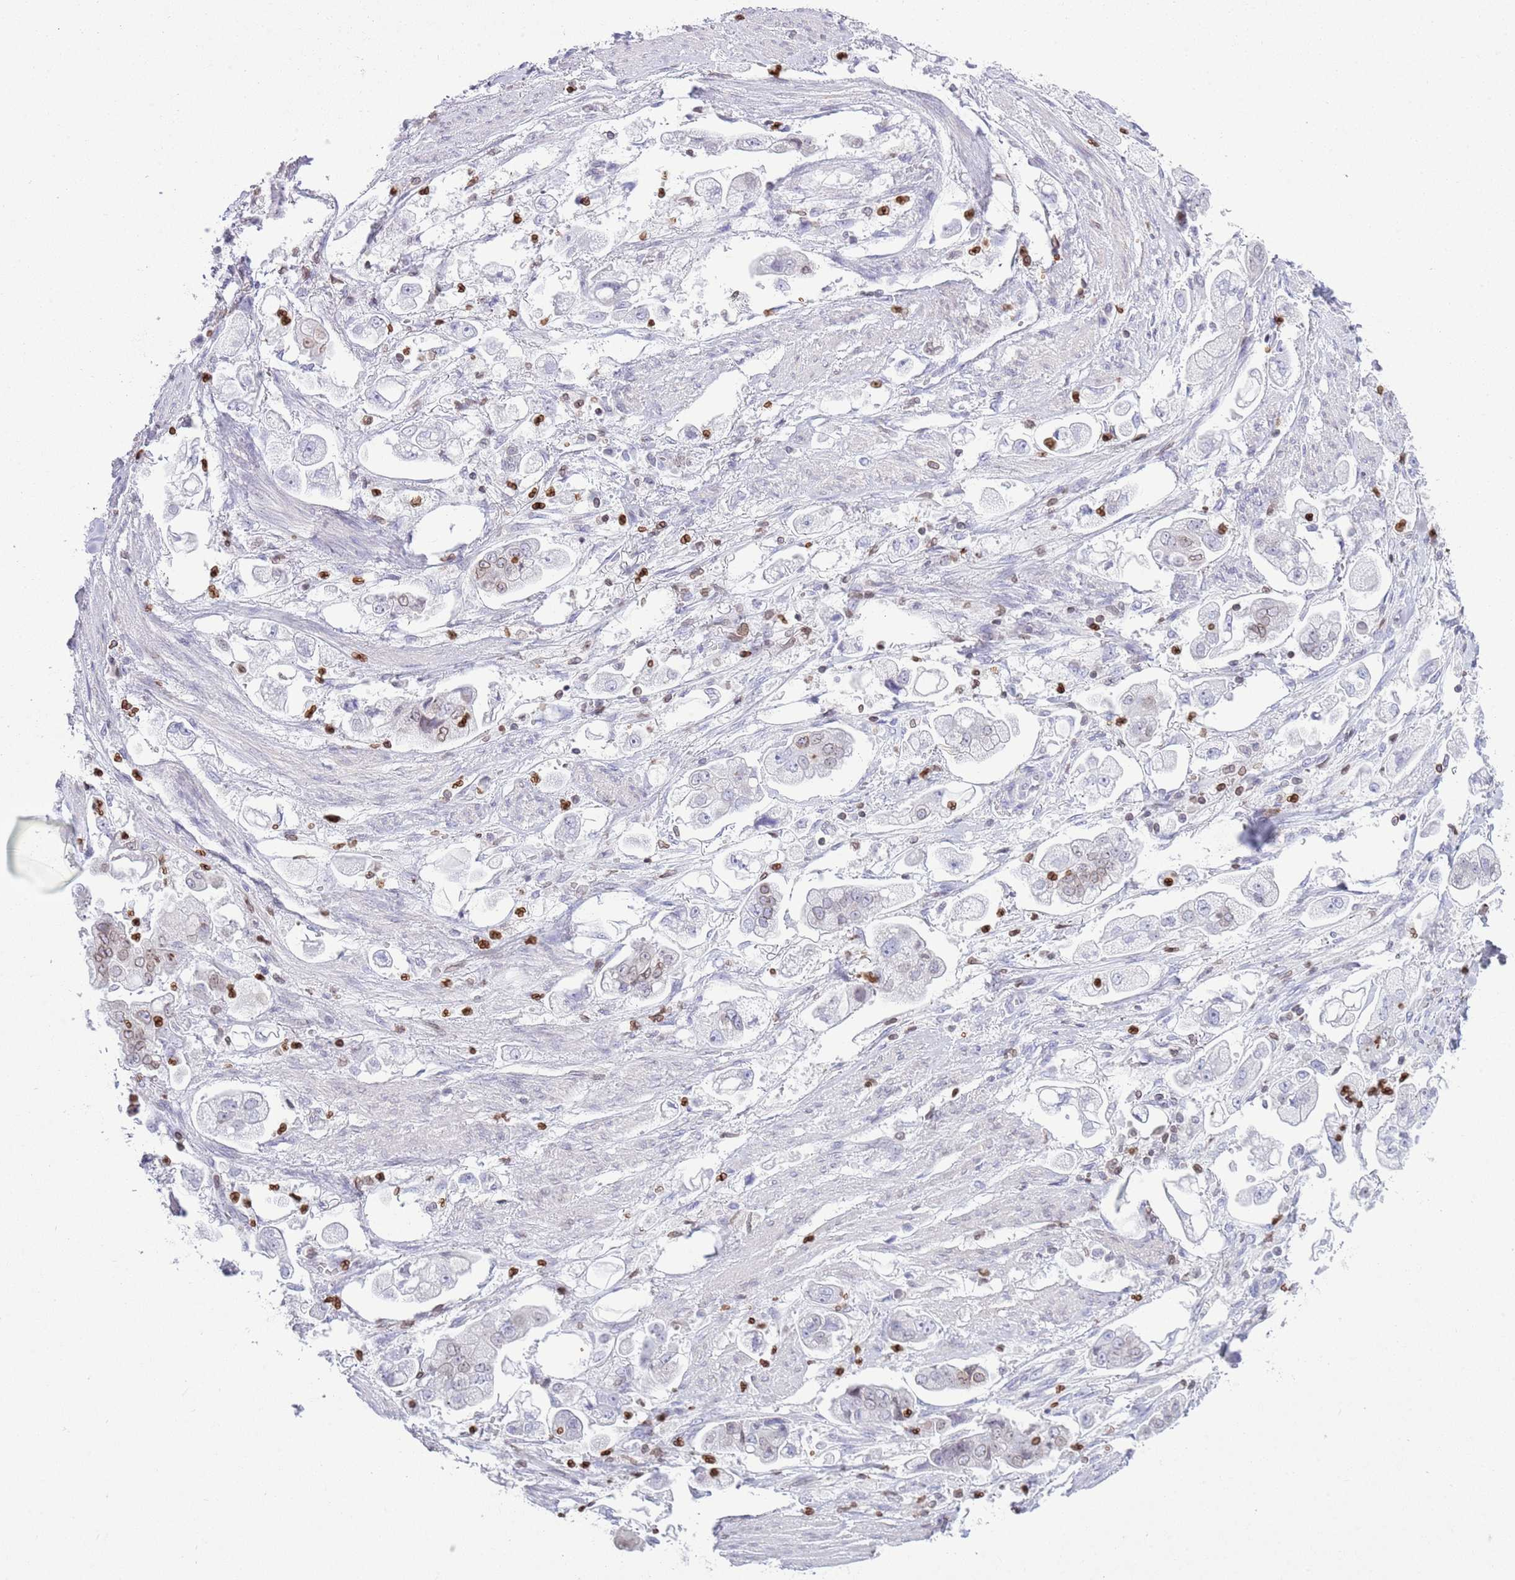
{"staining": {"intensity": "weak", "quantity": "<25%", "location": "cytoplasmic/membranous,nuclear"}, "tissue": "stomach cancer", "cell_type": "Tumor cells", "image_type": "cancer", "snomed": [{"axis": "morphology", "description": "Adenocarcinoma, NOS"}, {"axis": "topography", "description": "Stomach"}], "caption": "Stomach cancer was stained to show a protein in brown. There is no significant staining in tumor cells.", "gene": "LBR", "patient": {"sex": "male", "age": 62}}